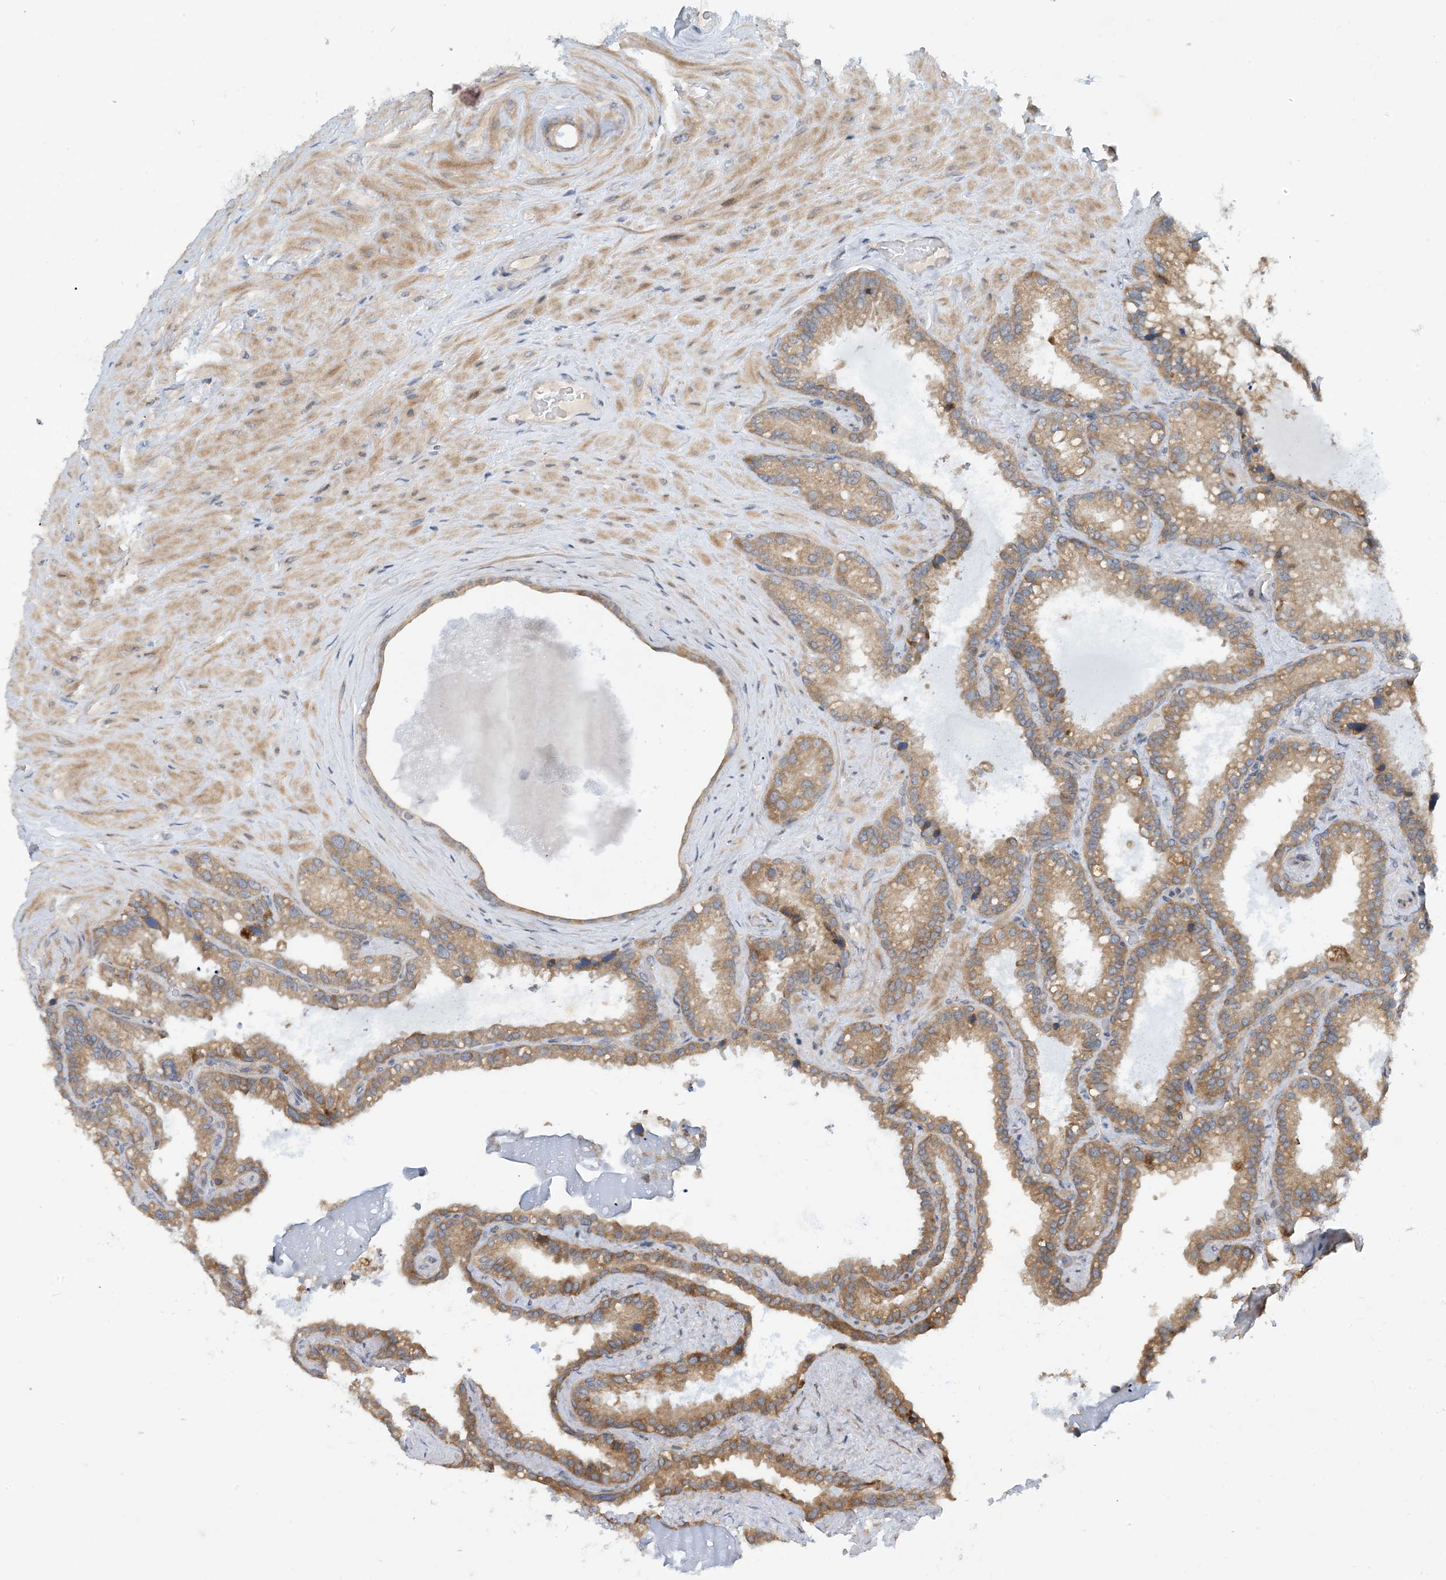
{"staining": {"intensity": "moderate", "quantity": ">75%", "location": "cytoplasmic/membranous"}, "tissue": "seminal vesicle", "cell_type": "Glandular cells", "image_type": "normal", "snomed": [{"axis": "morphology", "description": "Normal tissue, NOS"}, {"axis": "topography", "description": "Prostate"}, {"axis": "topography", "description": "Seminal veicle"}], "caption": "Seminal vesicle stained for a protein (brown) demonstrates moderate cytoplasmic/membranous positive staining in about >75% of glandular cells.", "gene": "PHOSPHO2", "patient": {"sex": "male", "age": 68}}